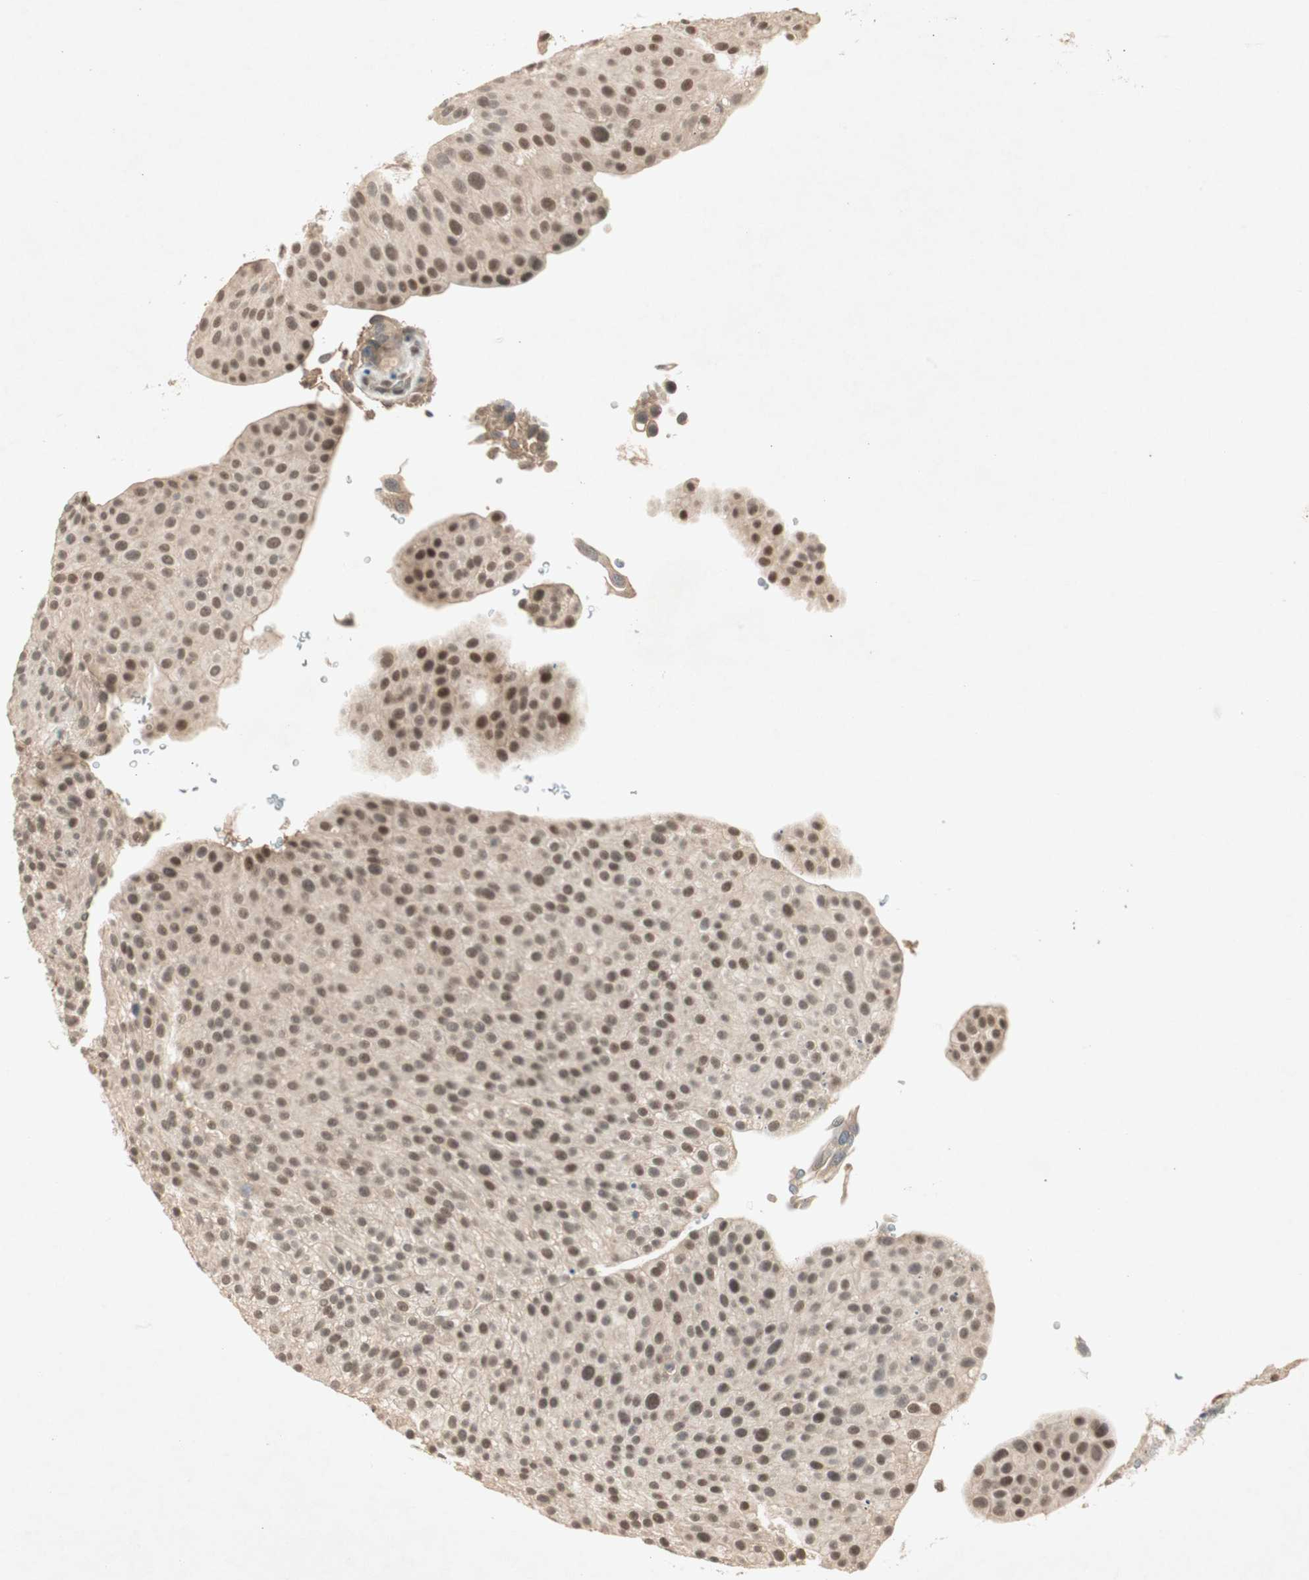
{"staining": {"intensity": "strong", "quantity": ">75%", "location": "nuclear"}, "tissue": "urothelial cancer", "cell_type": "Tumor cells", "image_type": "cancer", "snomed": [{"axis": "morphology", "description": "Urothelial carcinoma, Low grade"}, {"axis": "topography", "description": "Smooth muscle"}, {"axis": "topography", "description": "Urinary bladder"}], "caption": "Immunohistochemical staining of low-grade urothelial carcinoma demonstrates high levels of strong nuclear protein positivity in approximately >75% of tumor cells.", "gene": "RNGTT", "patient": {"sex": "male", "age": 60}}